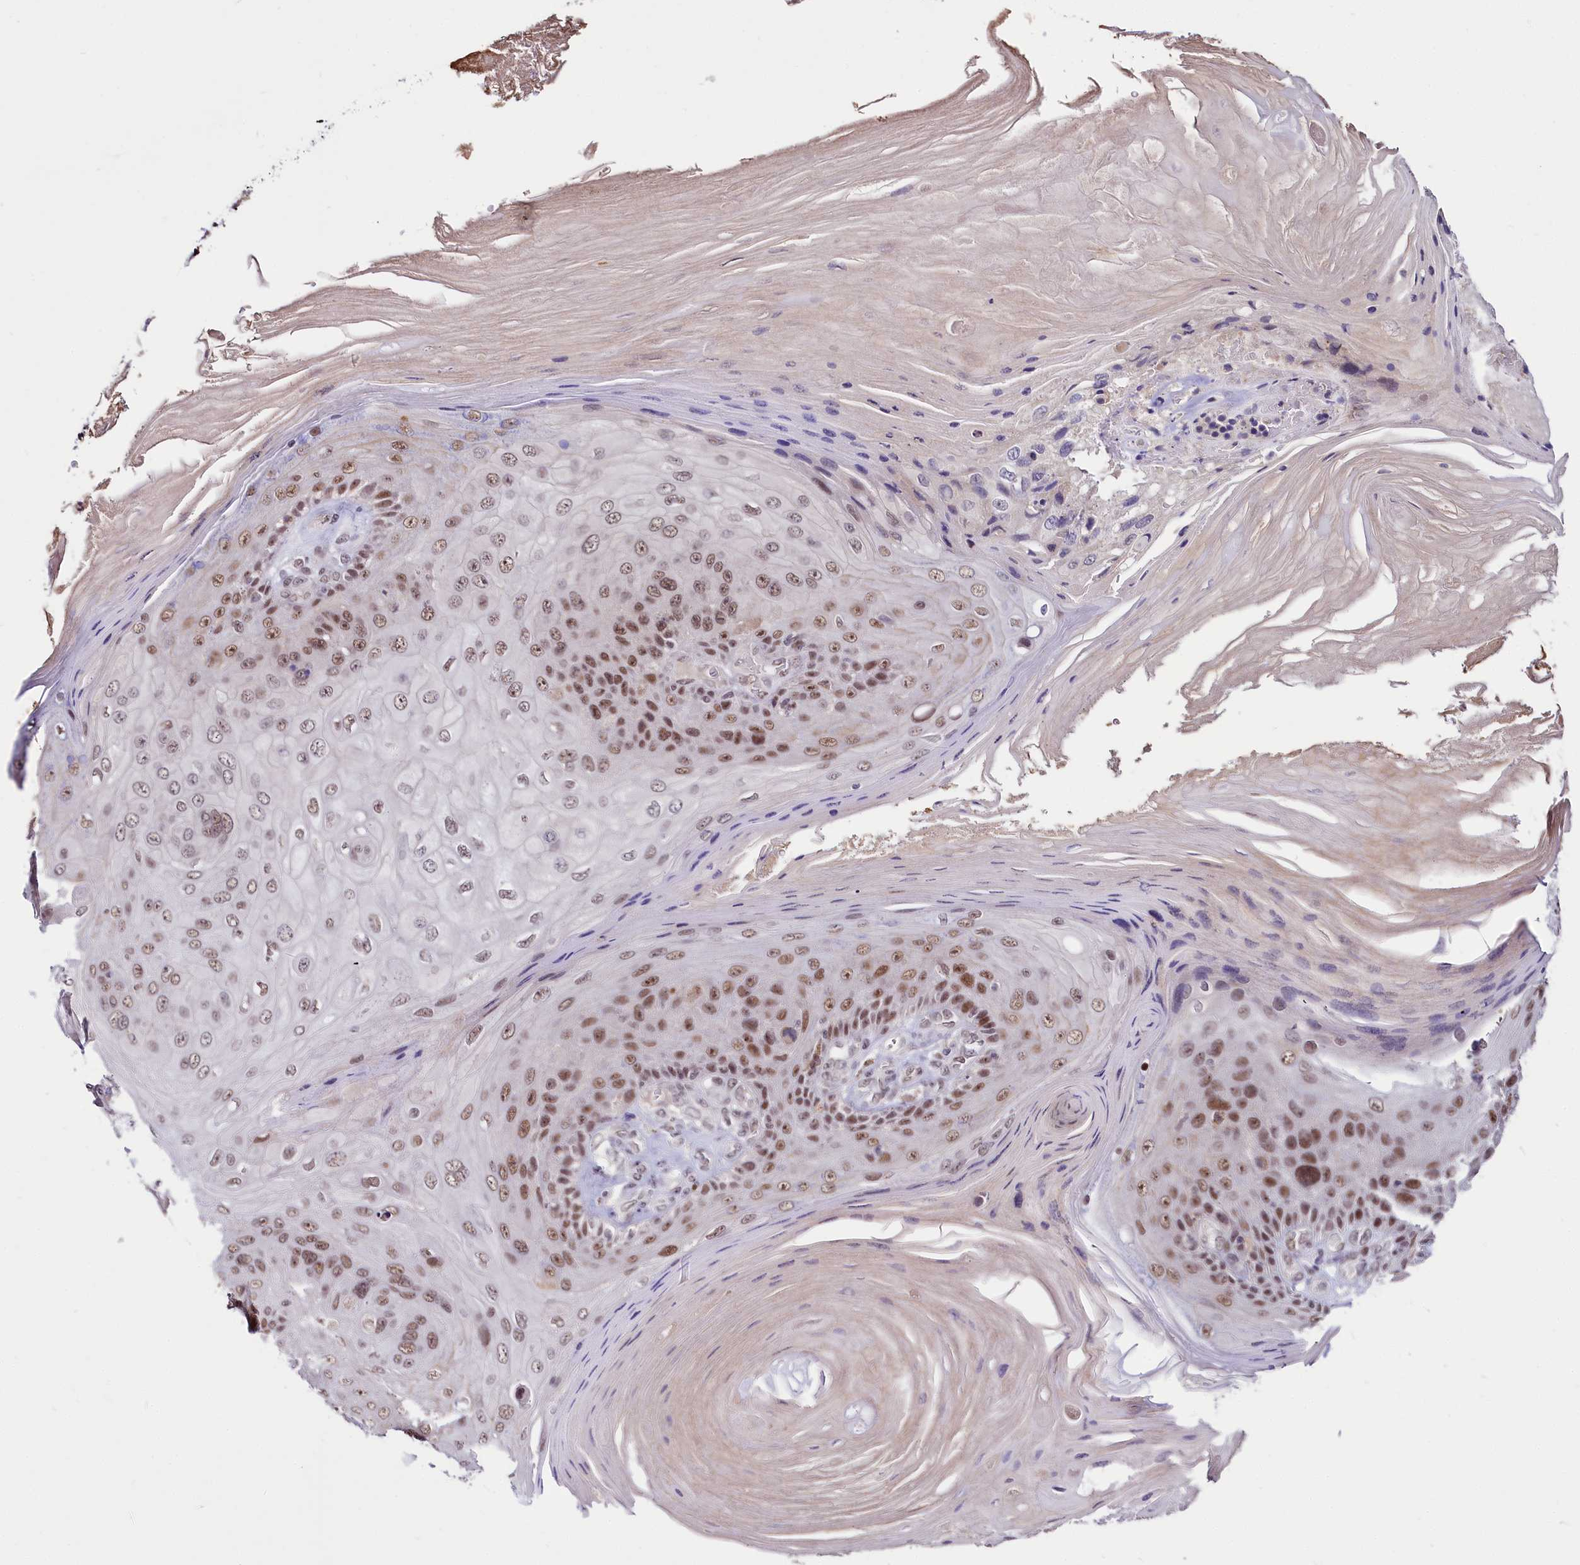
{"staining": {"intensity": "moderate", "quantity": "25%-75%", "location": "nuclear"}, "tissue": "skin cancer", "cell_type": "Tumor cells", "image_type": "cancer", "snomed": [{"axis": "morphology", "description": "Squamous cell carcinoma, NOS"}, {"axis": "topography", "description": "Skin"}], "caption": "An immunohistochemistry micrograph of neoplastic tissue is shown. Protein staining in brown labels moderate nuclear positivity in squamous cell carcinoma (skin) within tumor cells.", "gene": "SCAF11", "patient": {"sex": "female", "age": 88}}